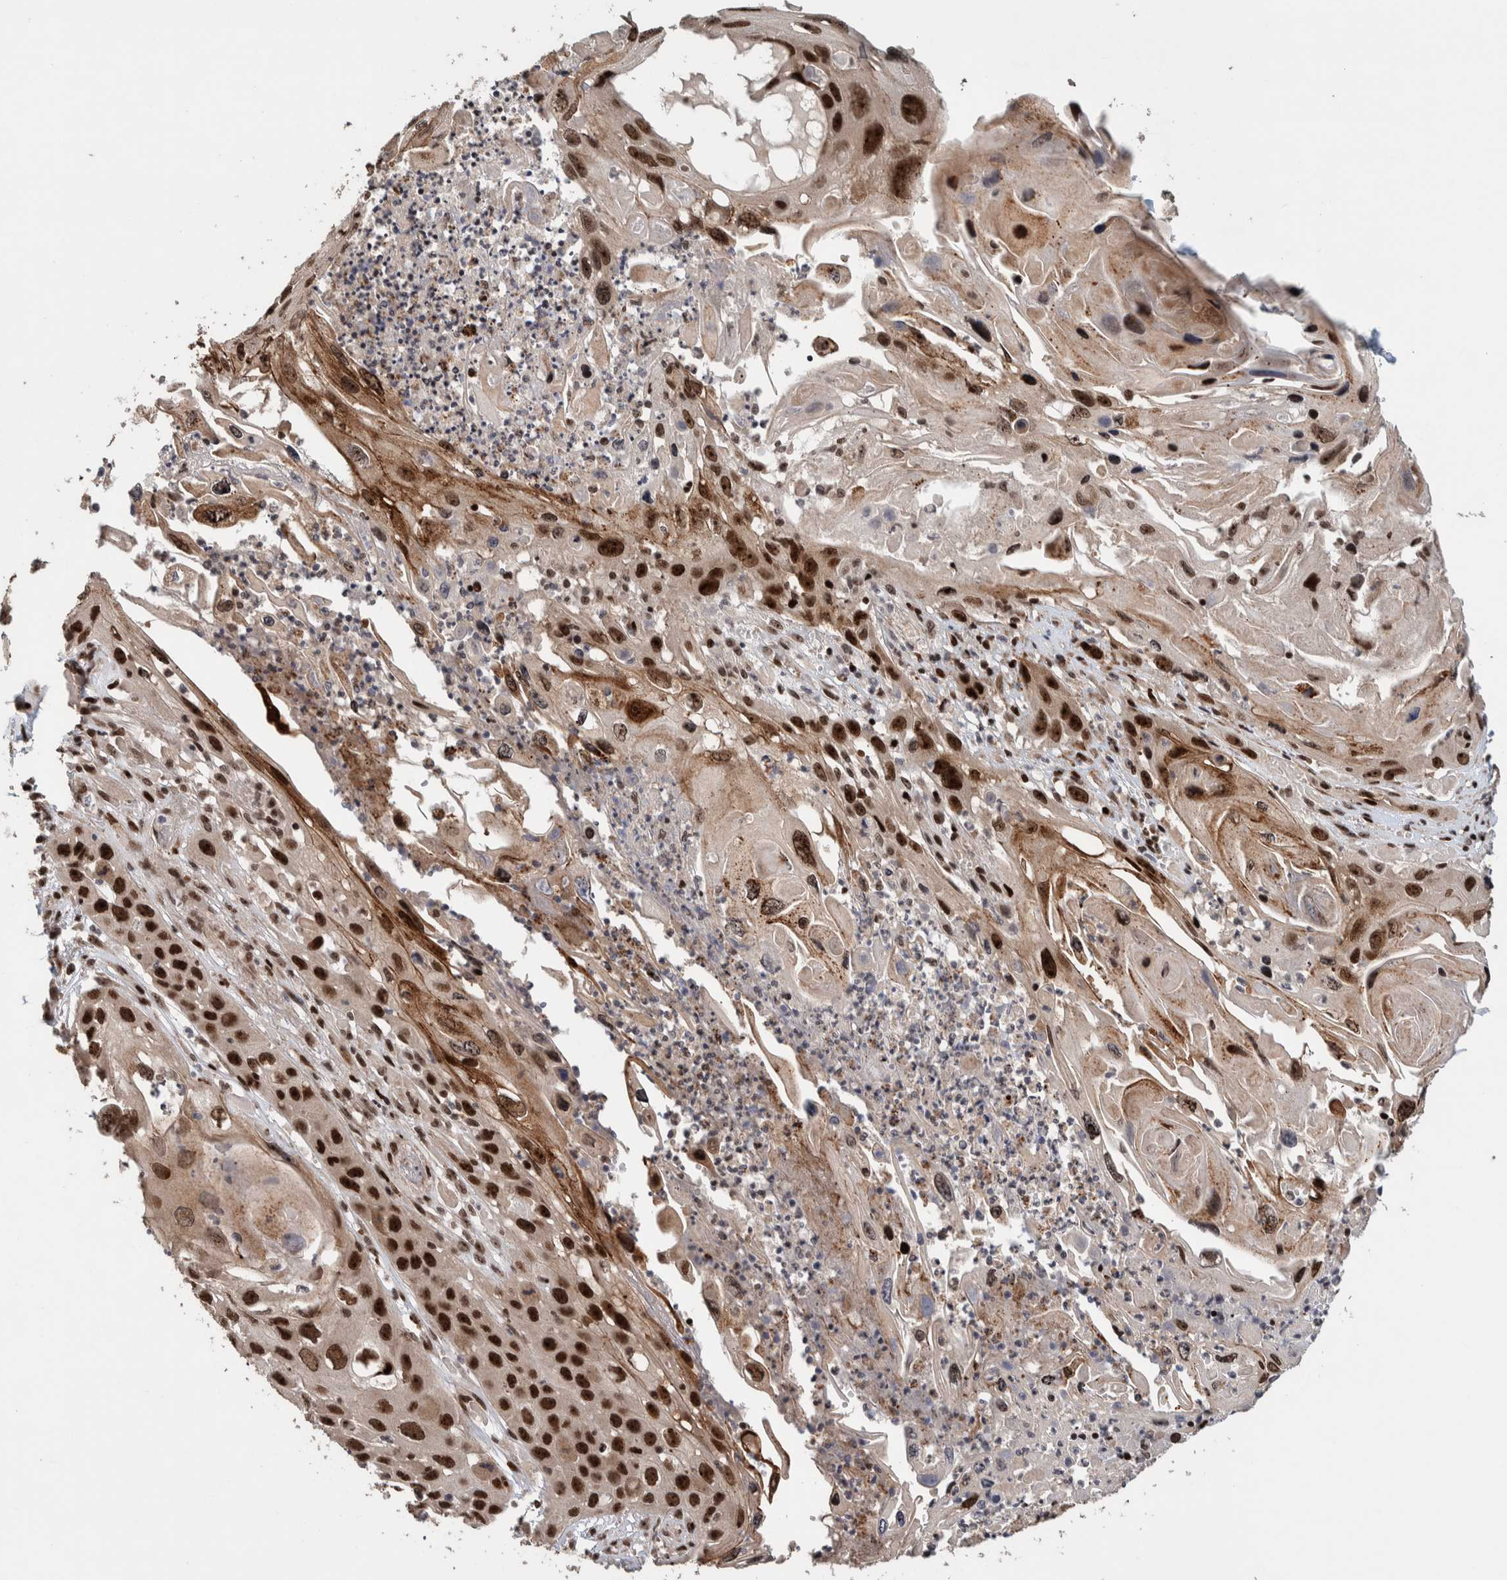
{"staining": {"intensity": "strong", "quantity": ">75%", "location": "nuclear"}, "tissue": "skin cancer", "cell_type": "Tumor cells", "image_type": "cancer", "snomed": [{"axis": "morphology", "description": "Squamous cell carcinoma, NOS"}, {"axis": "topography", "description": "Skin"}], "caption": "DAB (3,3'-diaminobenzidine) immunohistochemical staining of skin cancer (squamous cell carcinoma) reveals strong nuclear protein positivity in approximately >75% of tumor cells. Nuclei are stained in blue.", "gene": "CHD4", "patient": {"sex": "male", "age": 55}}